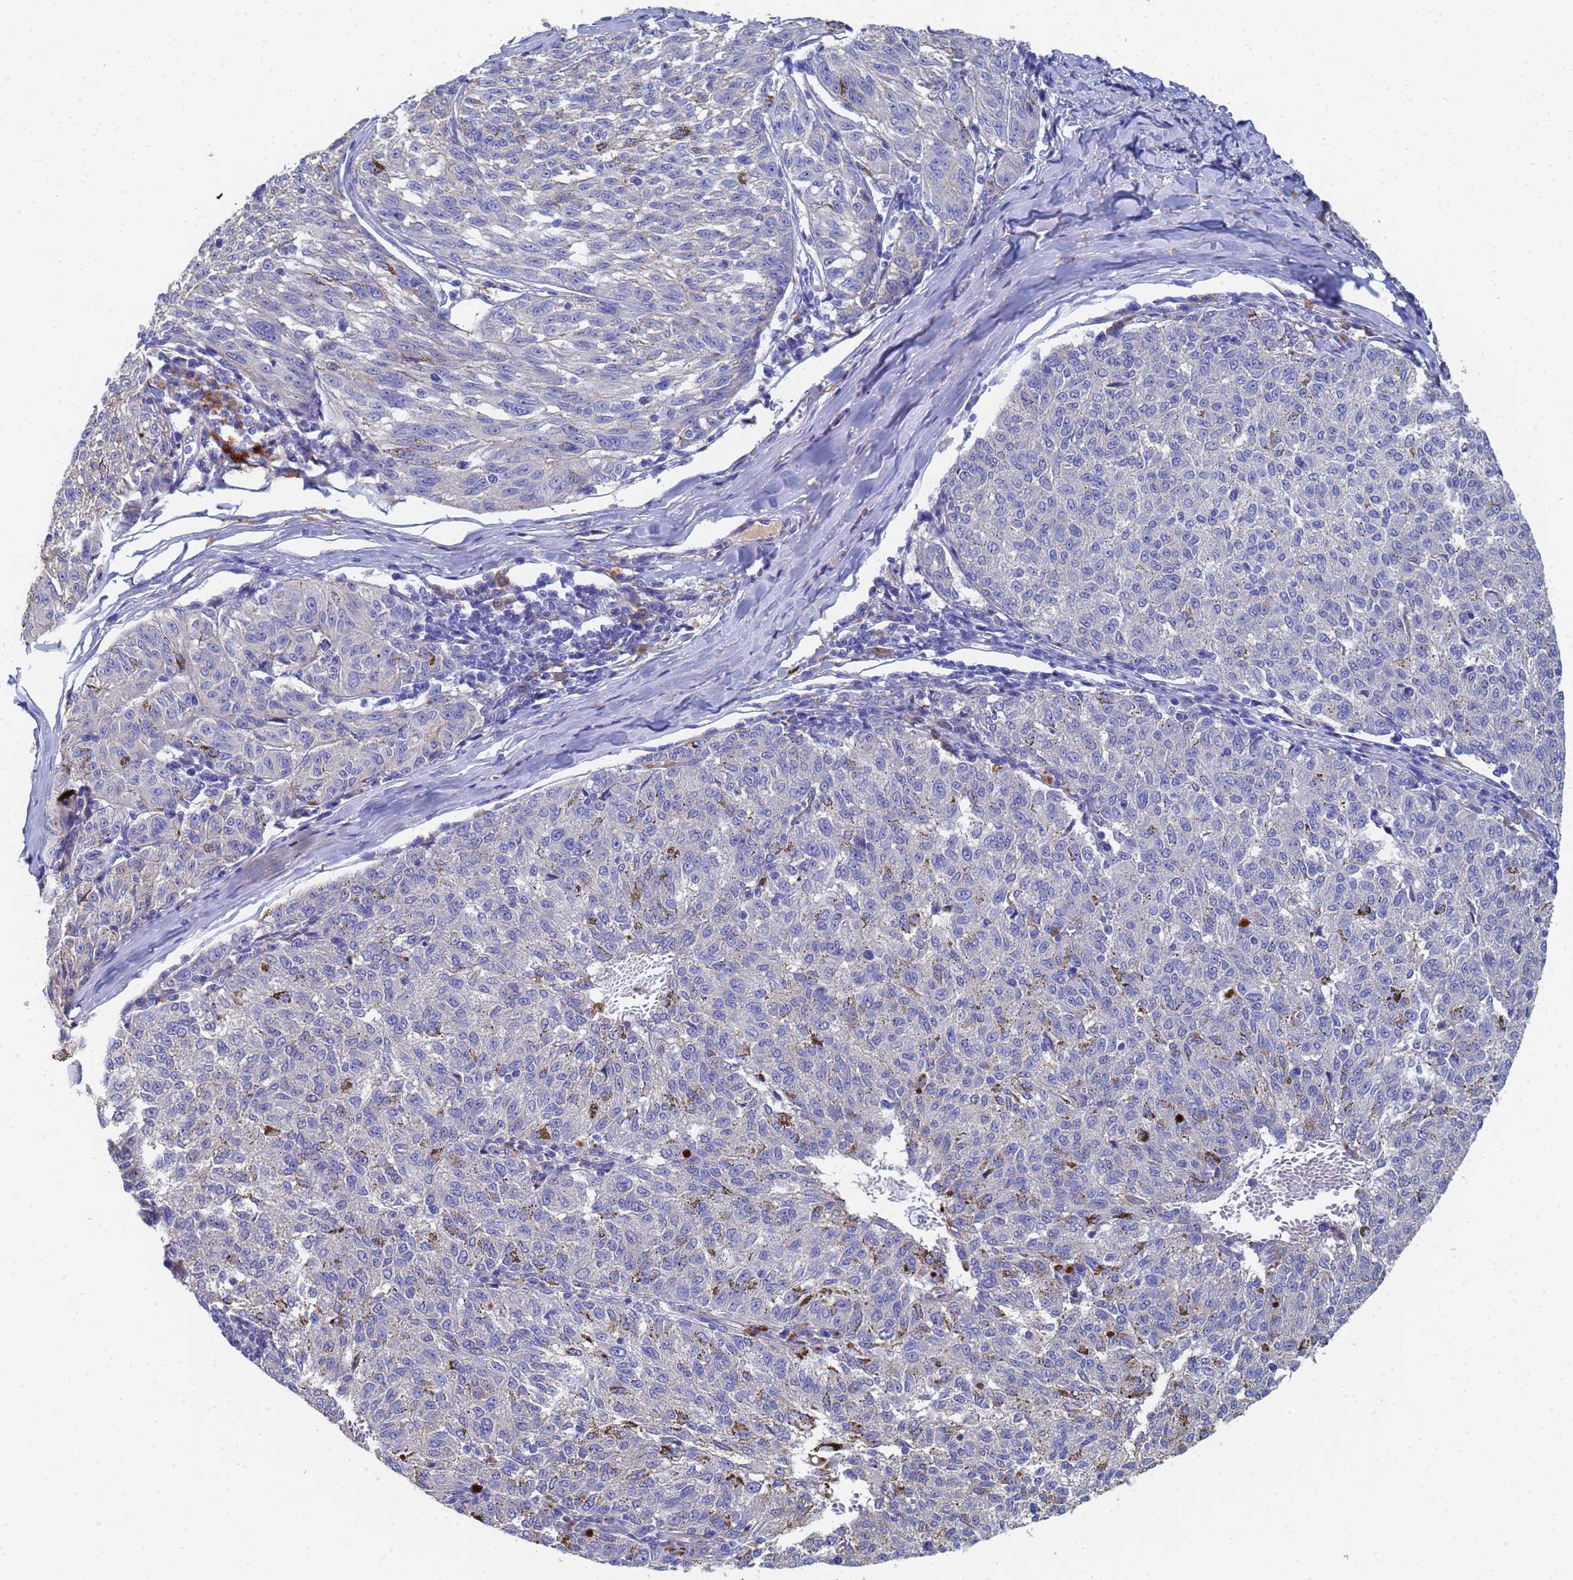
{"staining": {"intensity": "negative", "quantity": "none", "location": "none"}, "tissue": "melanoma", "cell_type": "Tumor cells", "image_type": "cancer", "snomed": [{"axis": "morphology", "description": "Malignant melanoma, NOS"}, {"axis": "topography", "description": "Skin"}], "caption": "Tumor cells are negative for protein expression in human malignant melanoma.", "gene": "LBX2", "patient": {"sex": "female", "age": 72}}